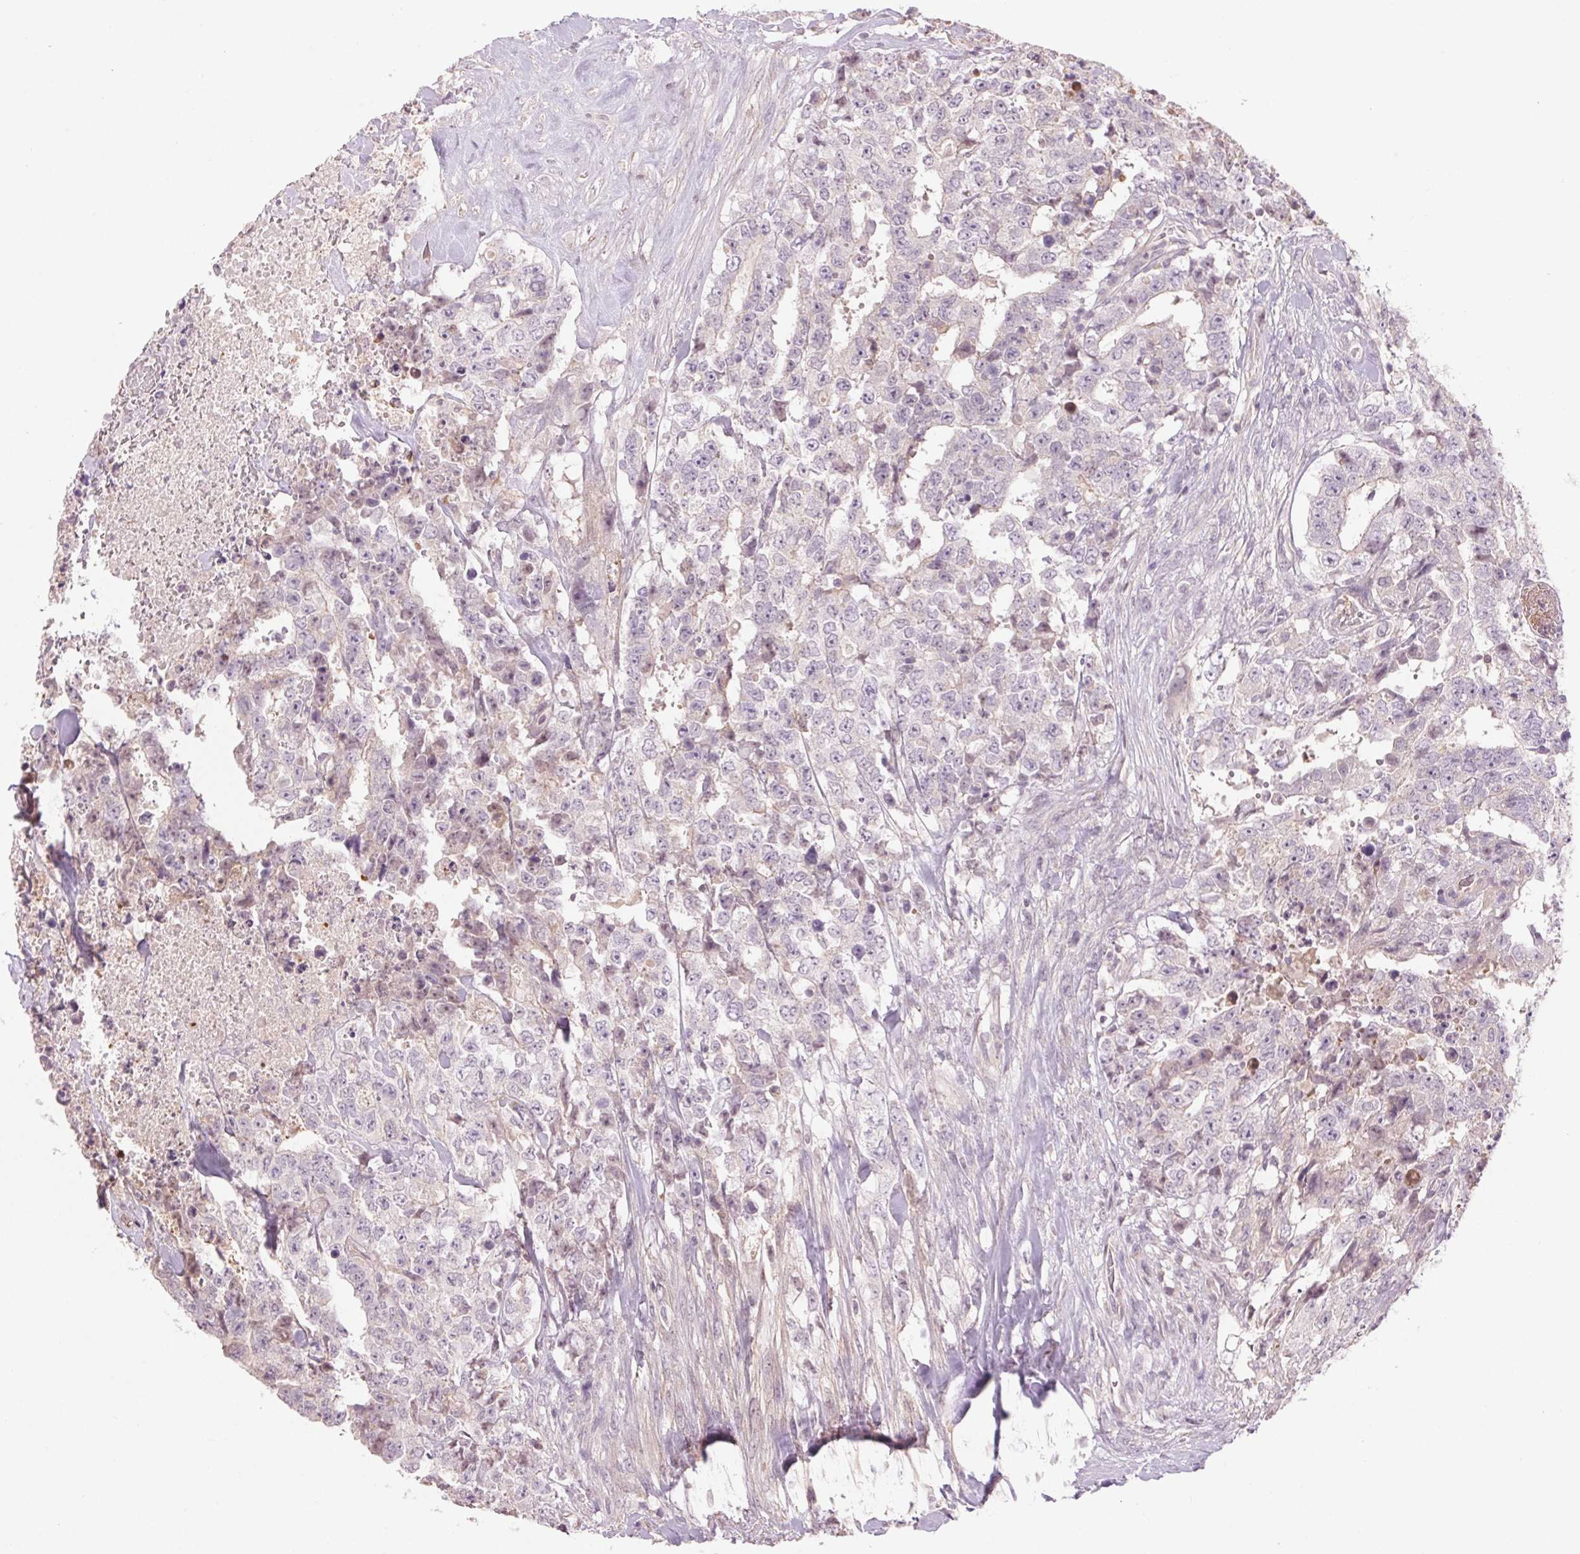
{"staining": {"intensity": "negative", "quantity": "none", "location": "none"}, "tissue": "testis cancer", "cell_type": "Tumor cells", "image_type": "cancer", "snomed": [{"axis": "morphology", "description": "Carcinoma, Embryonal, NOS"}, {"axis": "topography", "description": "Testis"}], "caption": "High power microscopy photomicrograph of an immunohistochemistry (IHC) histopathology image of testis embryonal carcinoma, revealing no significant expression in tumor cells.", "gene": "HHLA2", "patient": {"sex": "male", "age": 24}}